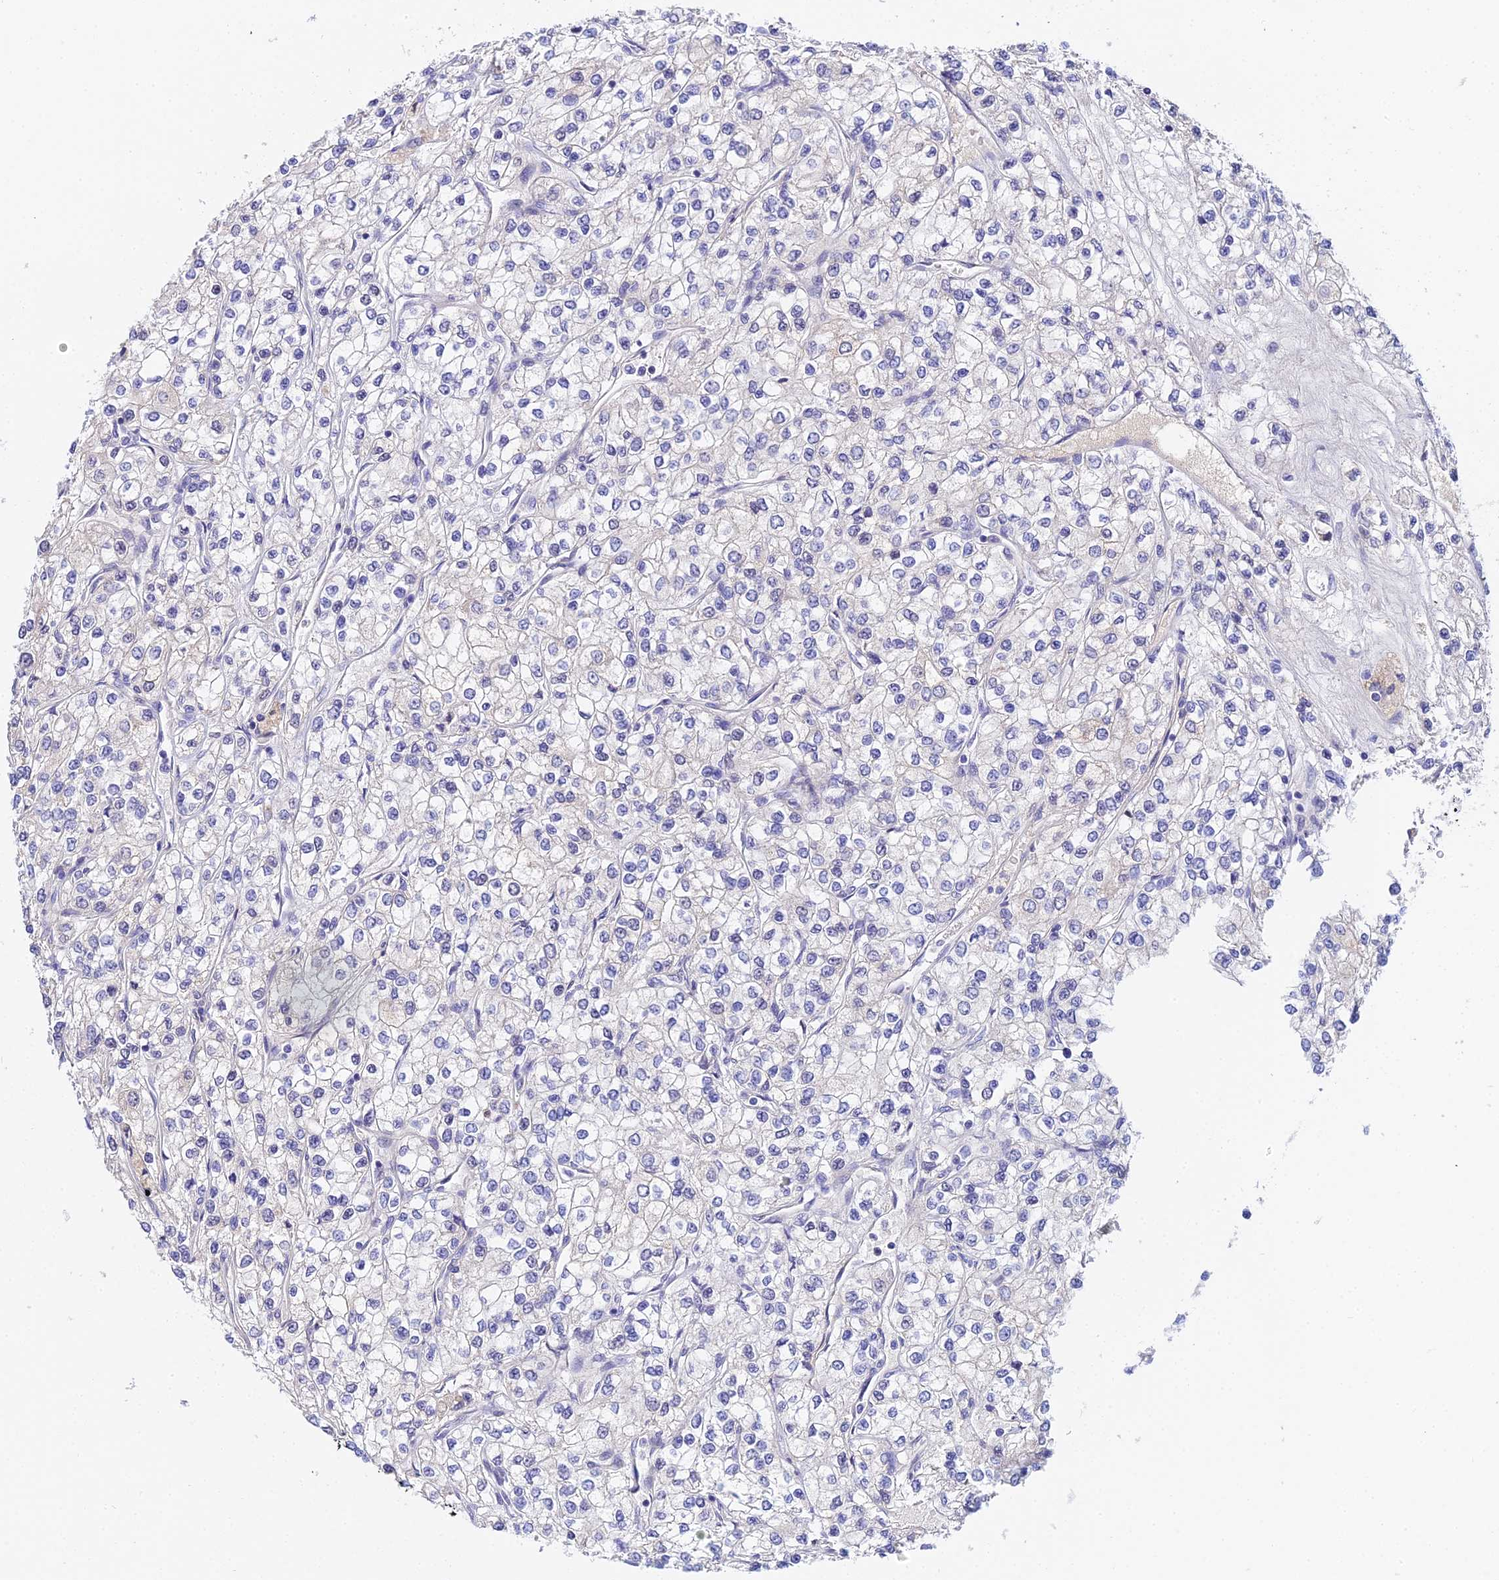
{"staining": {"intensity": "negative", "quantity": "none", "location": "none"}, "tissue": "renal cancer", "cell_type": "Tumor cells", "image_type": "cancer", "snomed": [{"axis": "morphology", "description": "Adenocarcinoma, NOS"}, {"axis": "topography", "description": "Kidney"}], "caption": "Tumor cells are negative for brown protein staining in adenocarcinoma (renal).", "gene": "ACOT2", "patient": {"sex": "male", "age": 80}}